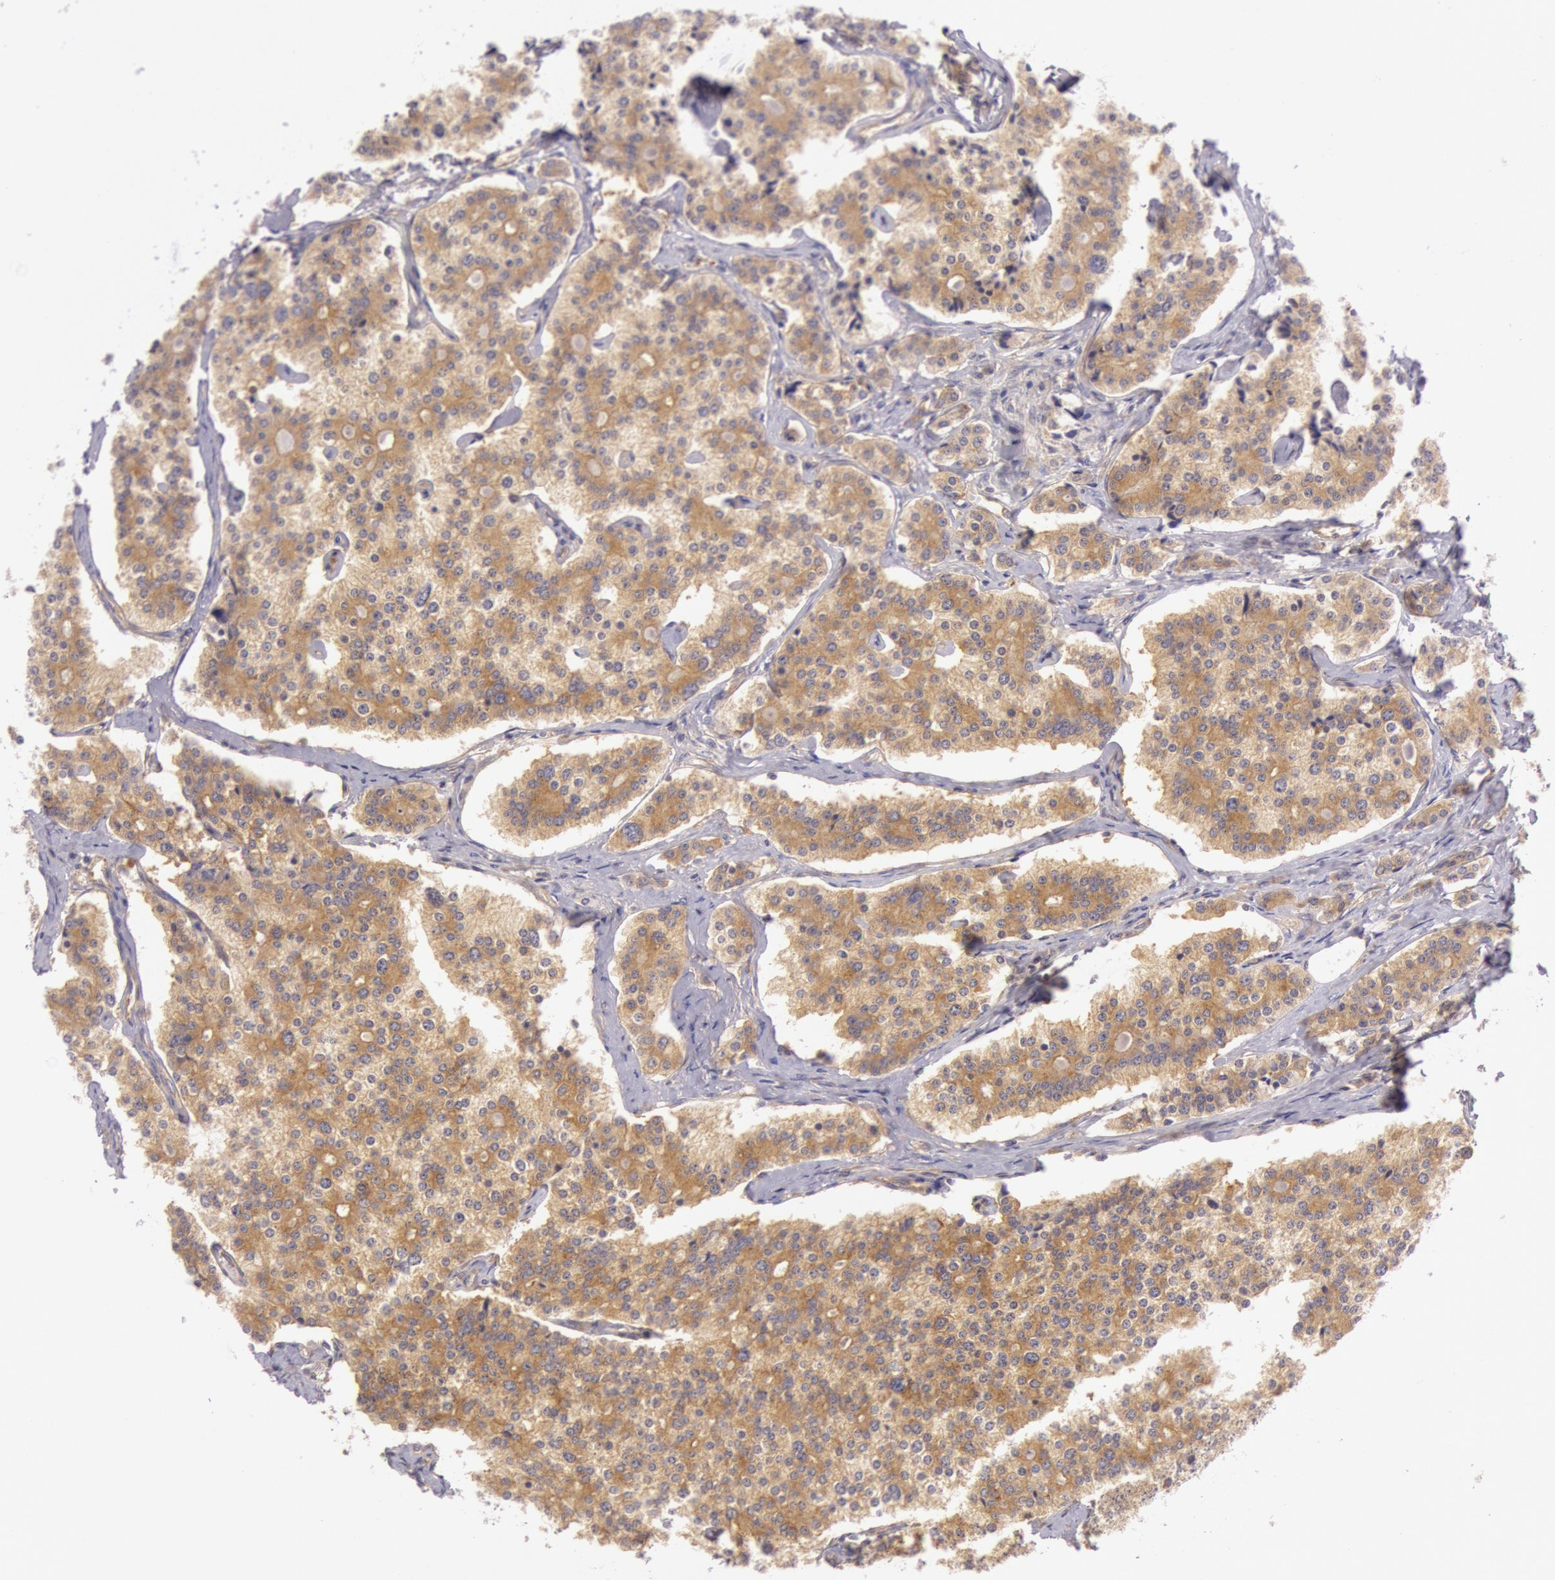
{"staining": {"intensity": "moderate", "quantity": ">75%", "location": "cytoplasmic/membranous"}, "tissue": "carcinoid", "cell_type": "Tumor cells", "image_type": "cancer", "snomed": [{"axis": "morphology", "description": "Carcinoid, malignant, NOS"}, {"axis": "topography", "description": "Small intestine"}], "caption": "Immunohistochemistry histopathology image of neoplastic tissue: human carcinoid (malignant) stained using immunohistochemistry exhibits medium levels of moderate protein expression localized specifically in the cytoplasmic/membranous of tumor cells, appearing as a cytoplasmic/membranous brown color.", "gene": "CHUK", "patient": {"sex": "male", "age": 63}}